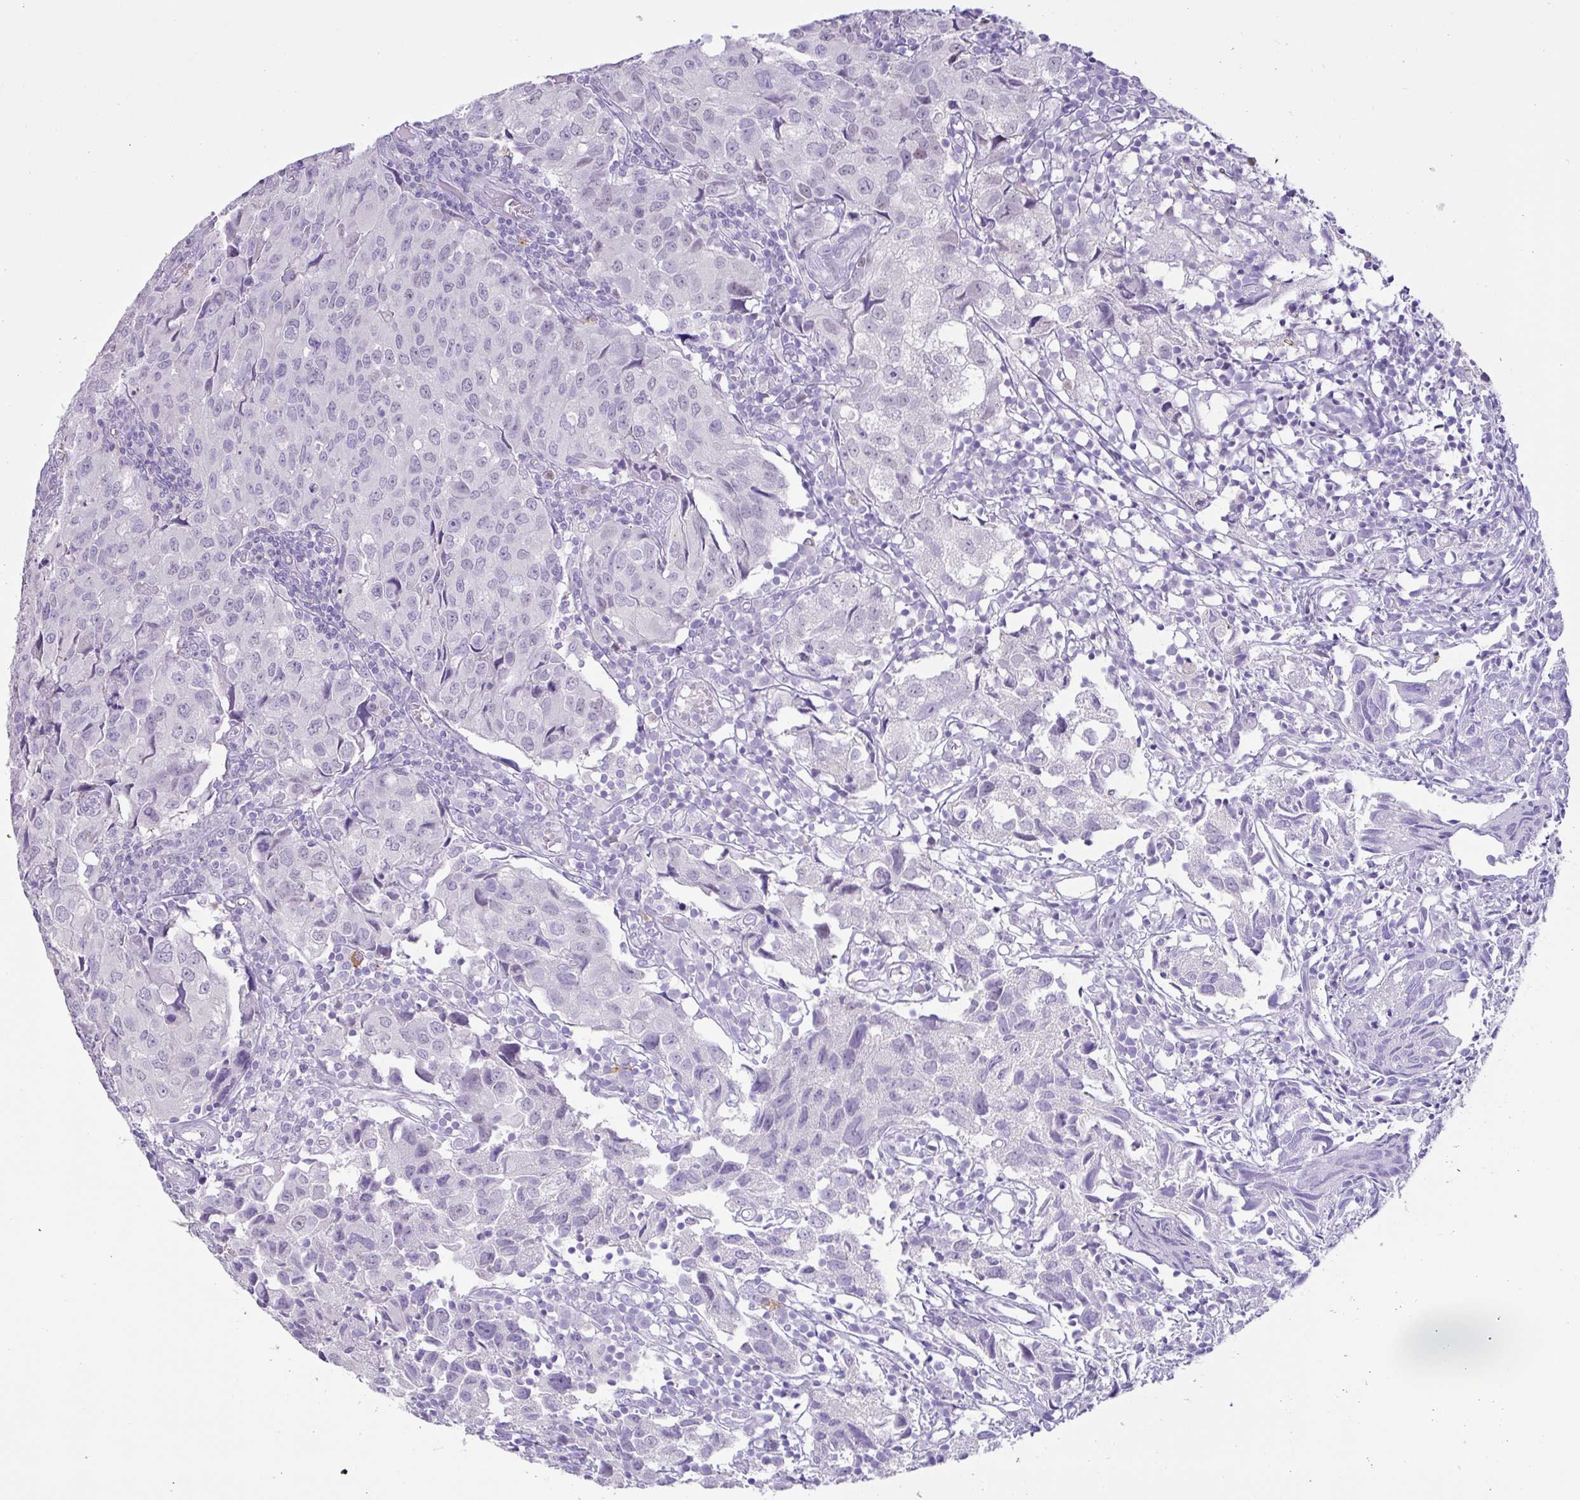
{"staining": {"intensity": "weak", "quantity": "<25%", "location": "nuclear"}, "tissue": "urothelial cancer", "cell_type": "Tumor cells", "image_type": "cancer", "snomed": [{"axis": "morphology", "description": "Urothelial carcinoma, High grade"}, {"axis": "topography", "description": "Urinary bladder"}], "caption": "Tumor cells show no significant protein expression in urothelial carcinoma (high-grade).", "gene": "CST11", "patient": {"sex": "female", "age": 75}}